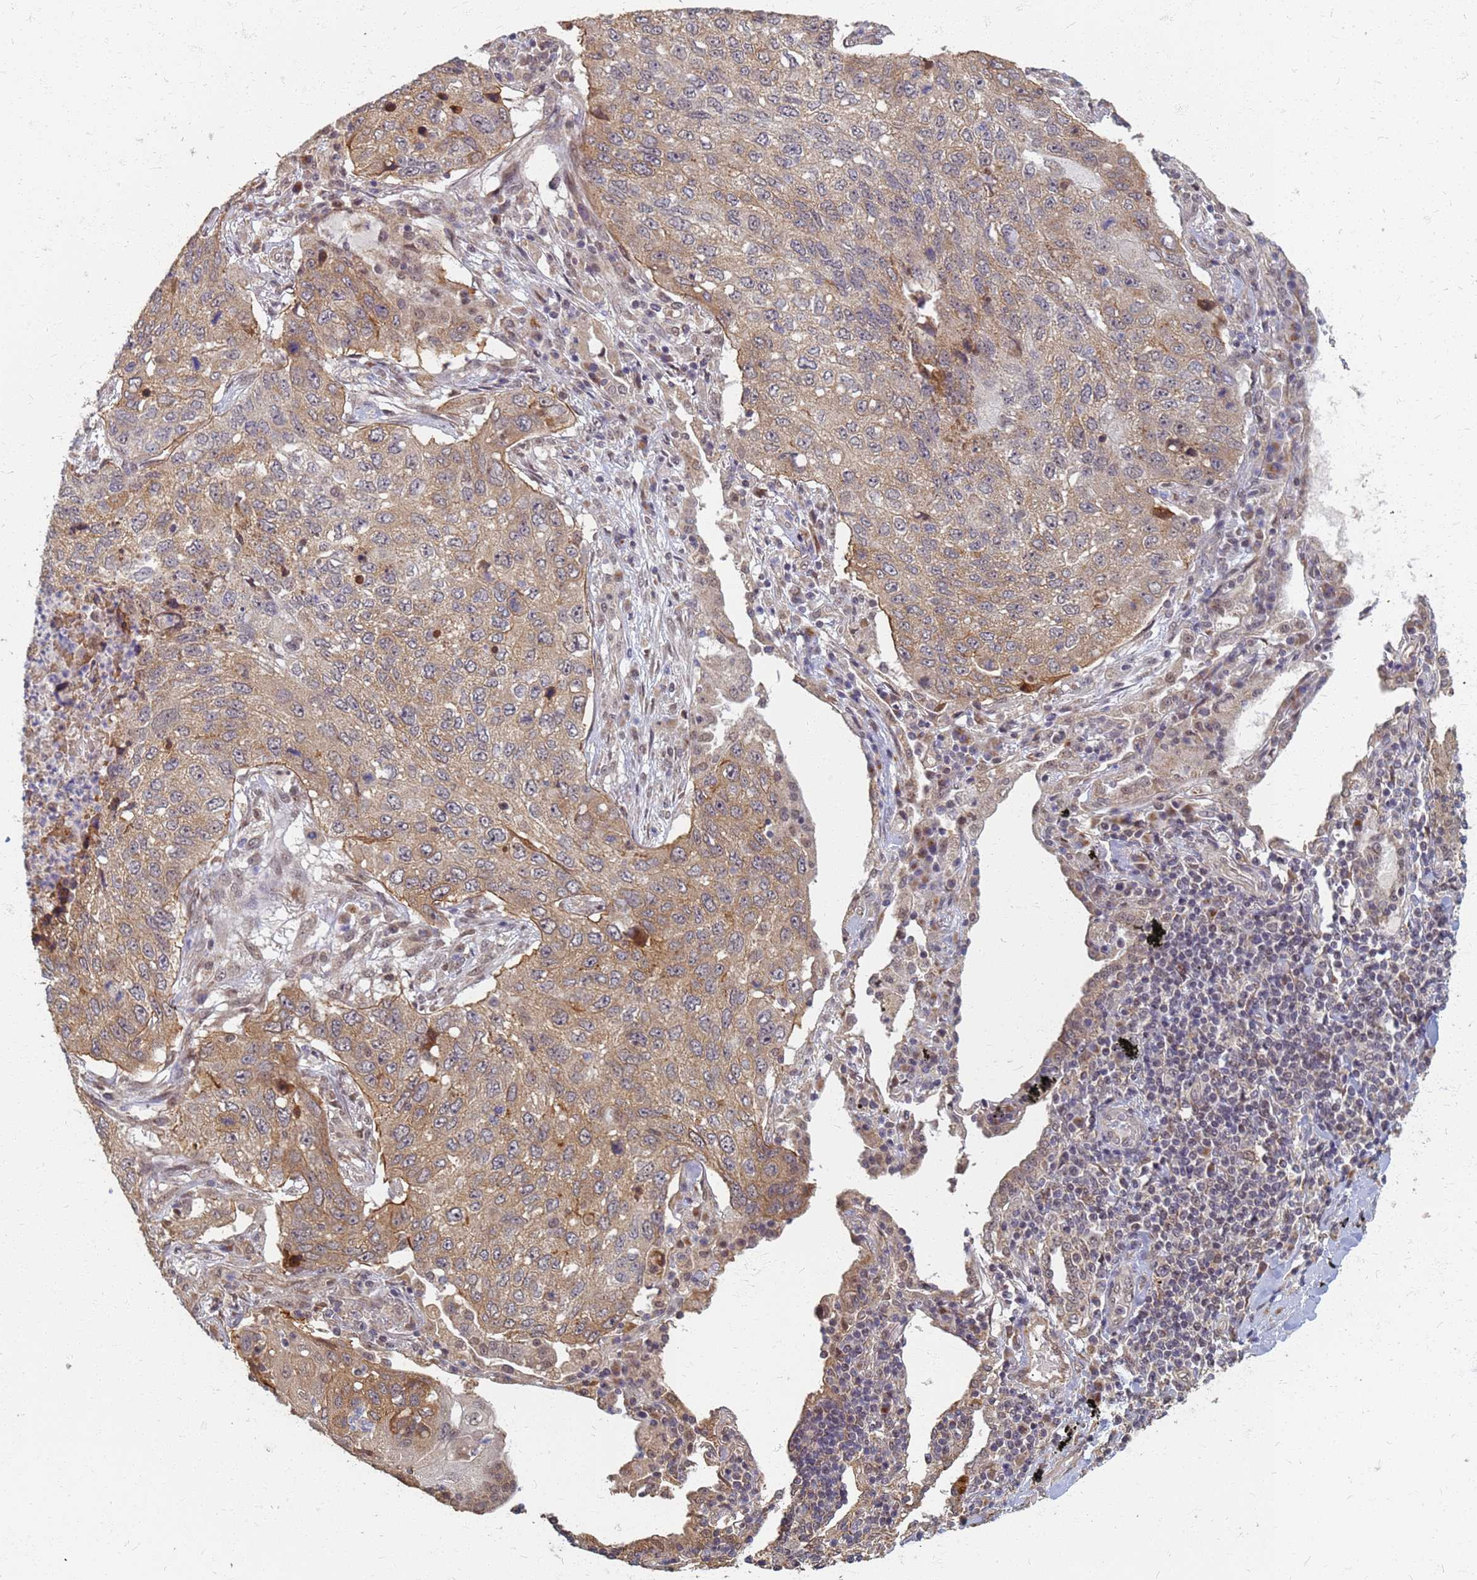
{"staining": {"intensity": "moderate", "quantity": "25%-75%", "location": "cytoplasmic/membranous"}, "tissue": "lung cancer", "cell_type": "Tumor cells", "image_type": "cancer", "snomed": [{"axis": "morphology", "description": "Squamous cell carcinoma, NOS"}, {"axis": "topography", "description": "Lung"}], "caption": "Immunohistochemistry (IHC) of human lung squamous cell carcinoma demonstrates medium levels of moderate cytoplasmic/membranous expression in approximately 25%-75% of tumor cells.", "gene": "ITGB4", "patient": {"sex": "female", "age": 63}}